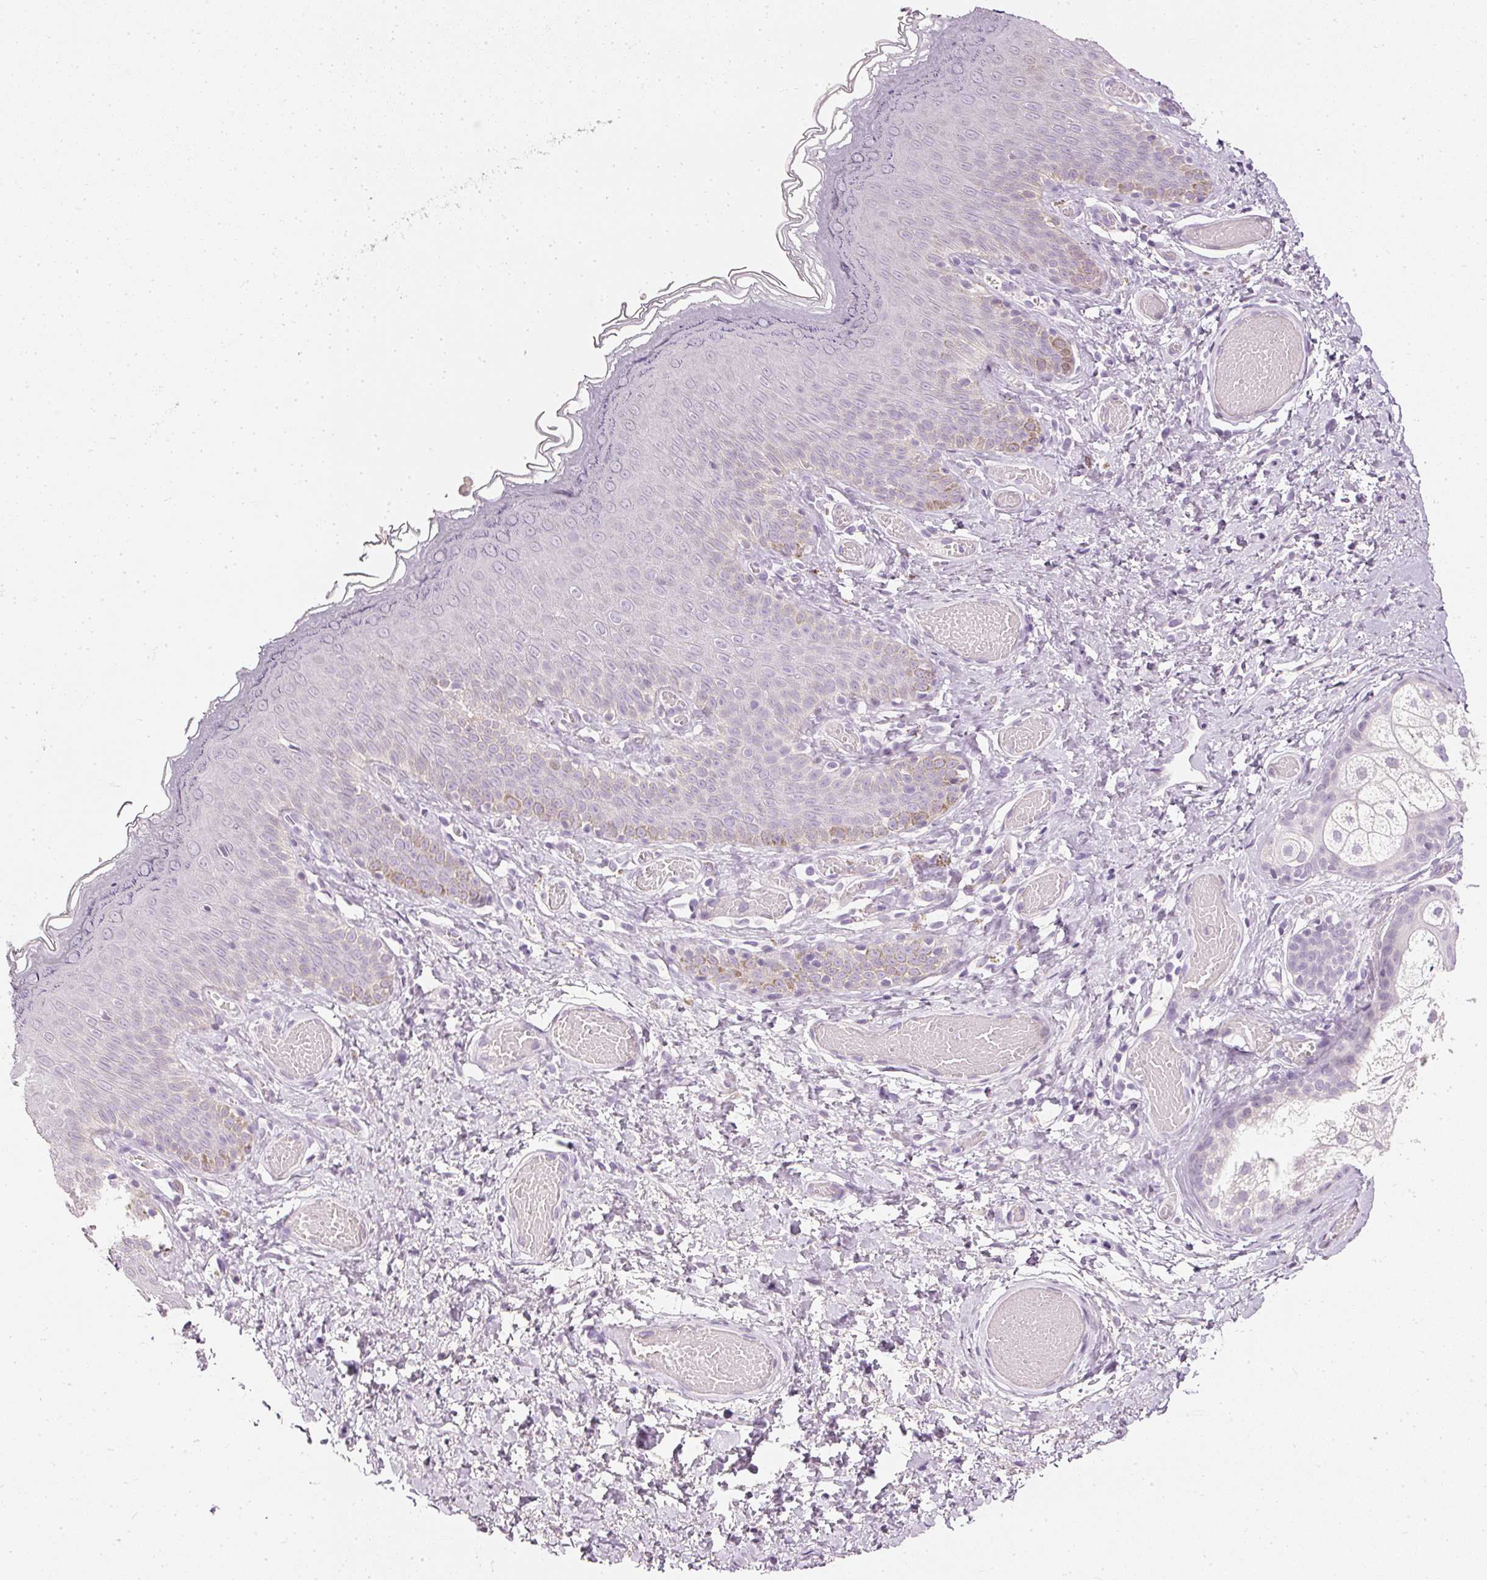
{"staining": {"intensity": "negative", "quantity": "none", "location": "none"}, "tissue": "skin", "cell_type": "Epidermal cells", "image_type": "normal", "snomed": [{"axis": "morphology", "description": "Normal tissue, NOS"}, {"axis": "topography", "description": "Anal"}], "caption": "DAB (3,3'-diaminobenzidine) immunohistochemical staining of benign skin exhibits no significant expression in epidermal cells. (Immunohistochemistry (ihc), brightfield microscopy, high magnification).", "gene": "ELAVL3", "patient": {"sex": "female", "age": 40}}